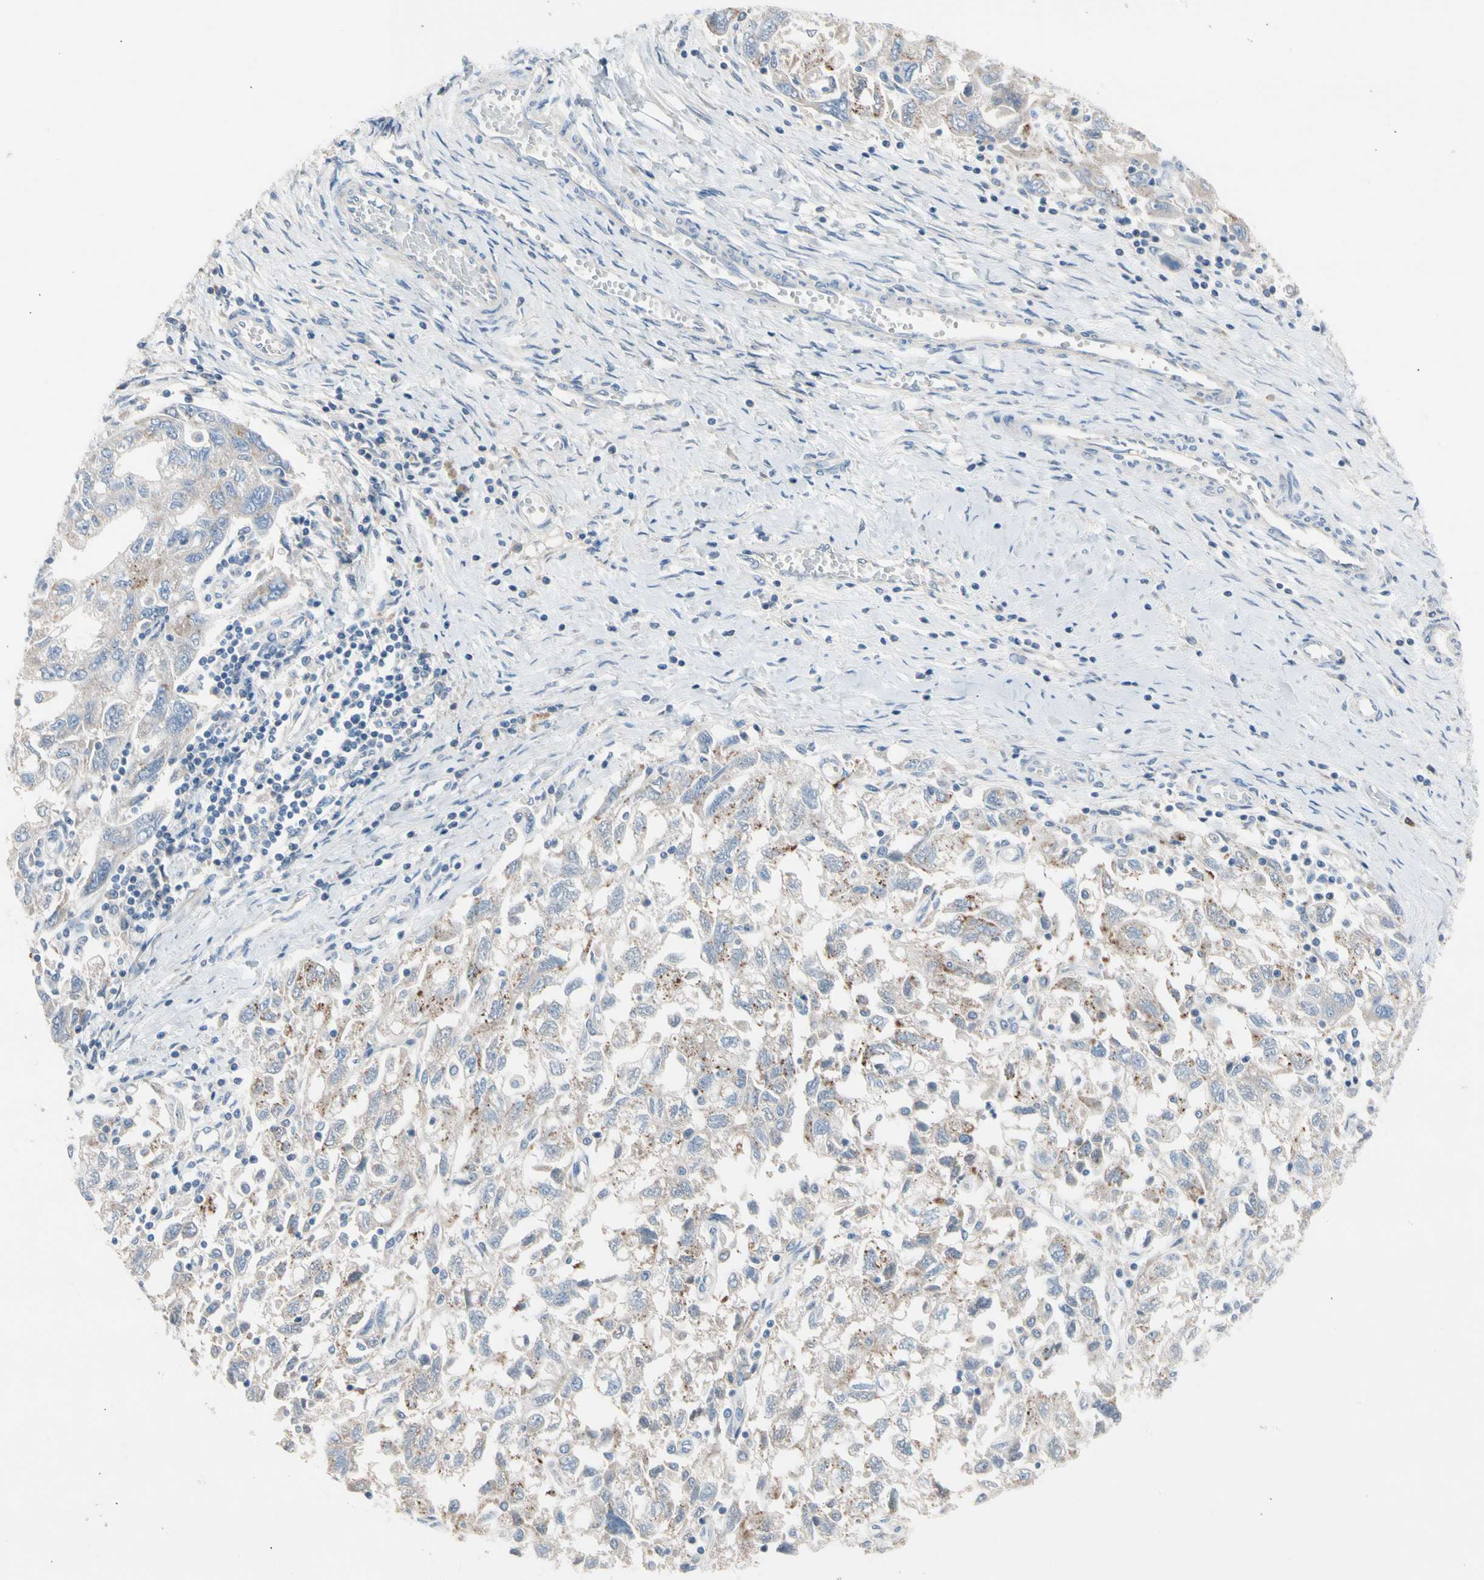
{"staining": {"intensity": "weak", "quantity": "25%-75%", "location": "cytoplasmic/membranous"}, "tissue": "ovarian cancer", "cell_type": "Tumor cells", "image_type": "cancer", "snomed": [{"axis": "morphology", "description": "Carcinoma, NOS"}, {"axis": "morphology", "description": "Cystadenocarcinoma, serous, NOS"}, {"axis": "topography", "description": "Ovary"}], "caption": "Immunohistochemistry (DAB (3,3'-diaminobenzidine)) staining of serous cystadenocarcinoma (ovarian) shows weak cytoplasmic/membranous protein positivity in approximately 25%-75% of tumor cells. Using DAB (3,3'-diaminobenzidine) (brown) and hematoxylin (blue) stains, captured at high magnification using brightfield microscopy.", "gene": "CASQ1", "patient": {"sex": "female", "age": 69}}